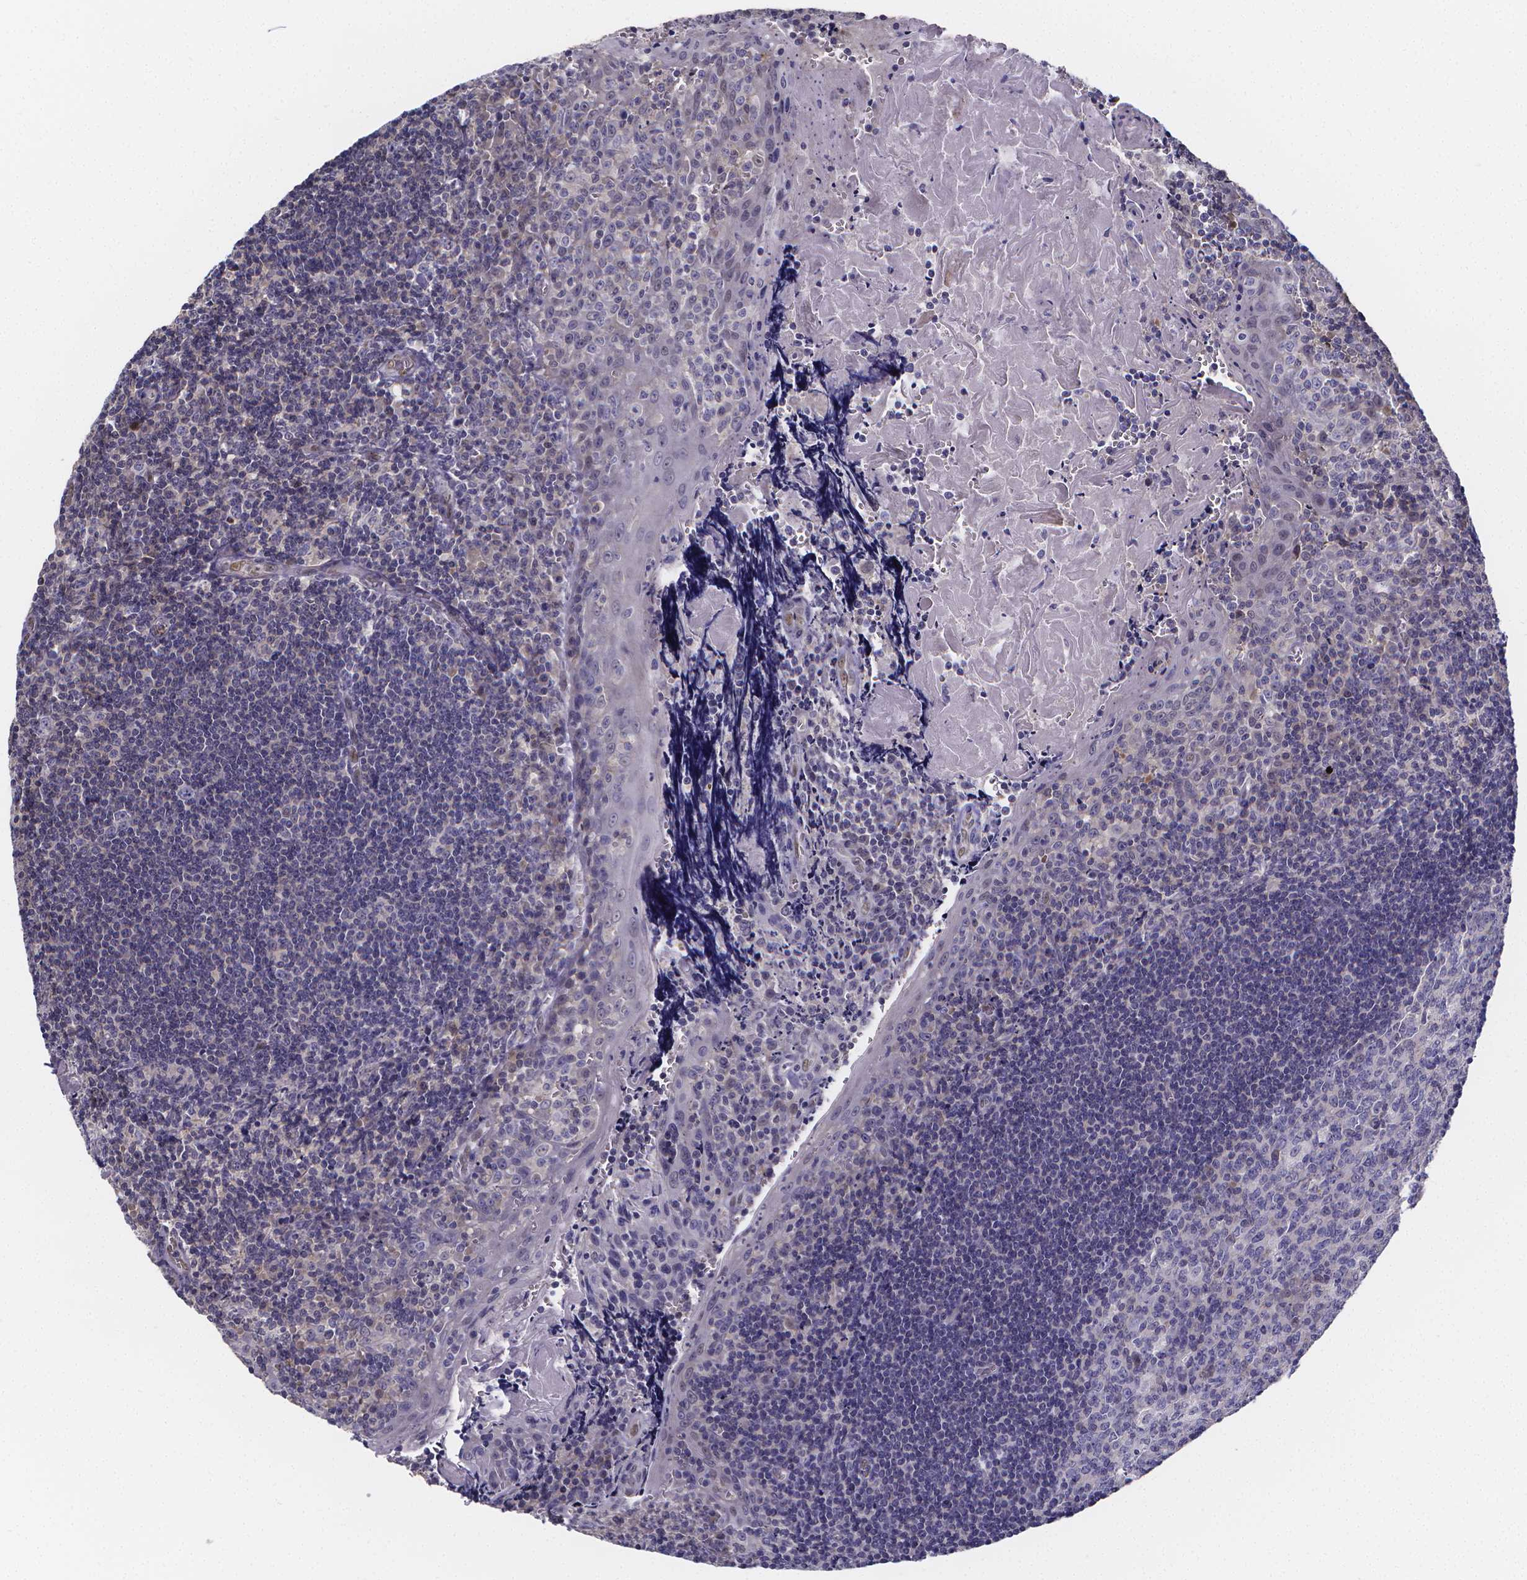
{"staining": {"intensity": "negative", "quantity": "none", "location": "none"}, "tissue": "tonsil", "cell_type": "Germinal center cells", "image_type": "normal", "snomed": [{"axis": "morphology", "description": "Normal tissue, NOS"}, {"axis": "morphology", "description": "Inflammation, NOS"}, {"axis": "topography", "description": "Tonsil"}], "caption": "IHC of unremarkable human tonsil displays no staining in germinal center cells.", "gene": "PAH", "patient": {"sex": "female", "age": 31}}